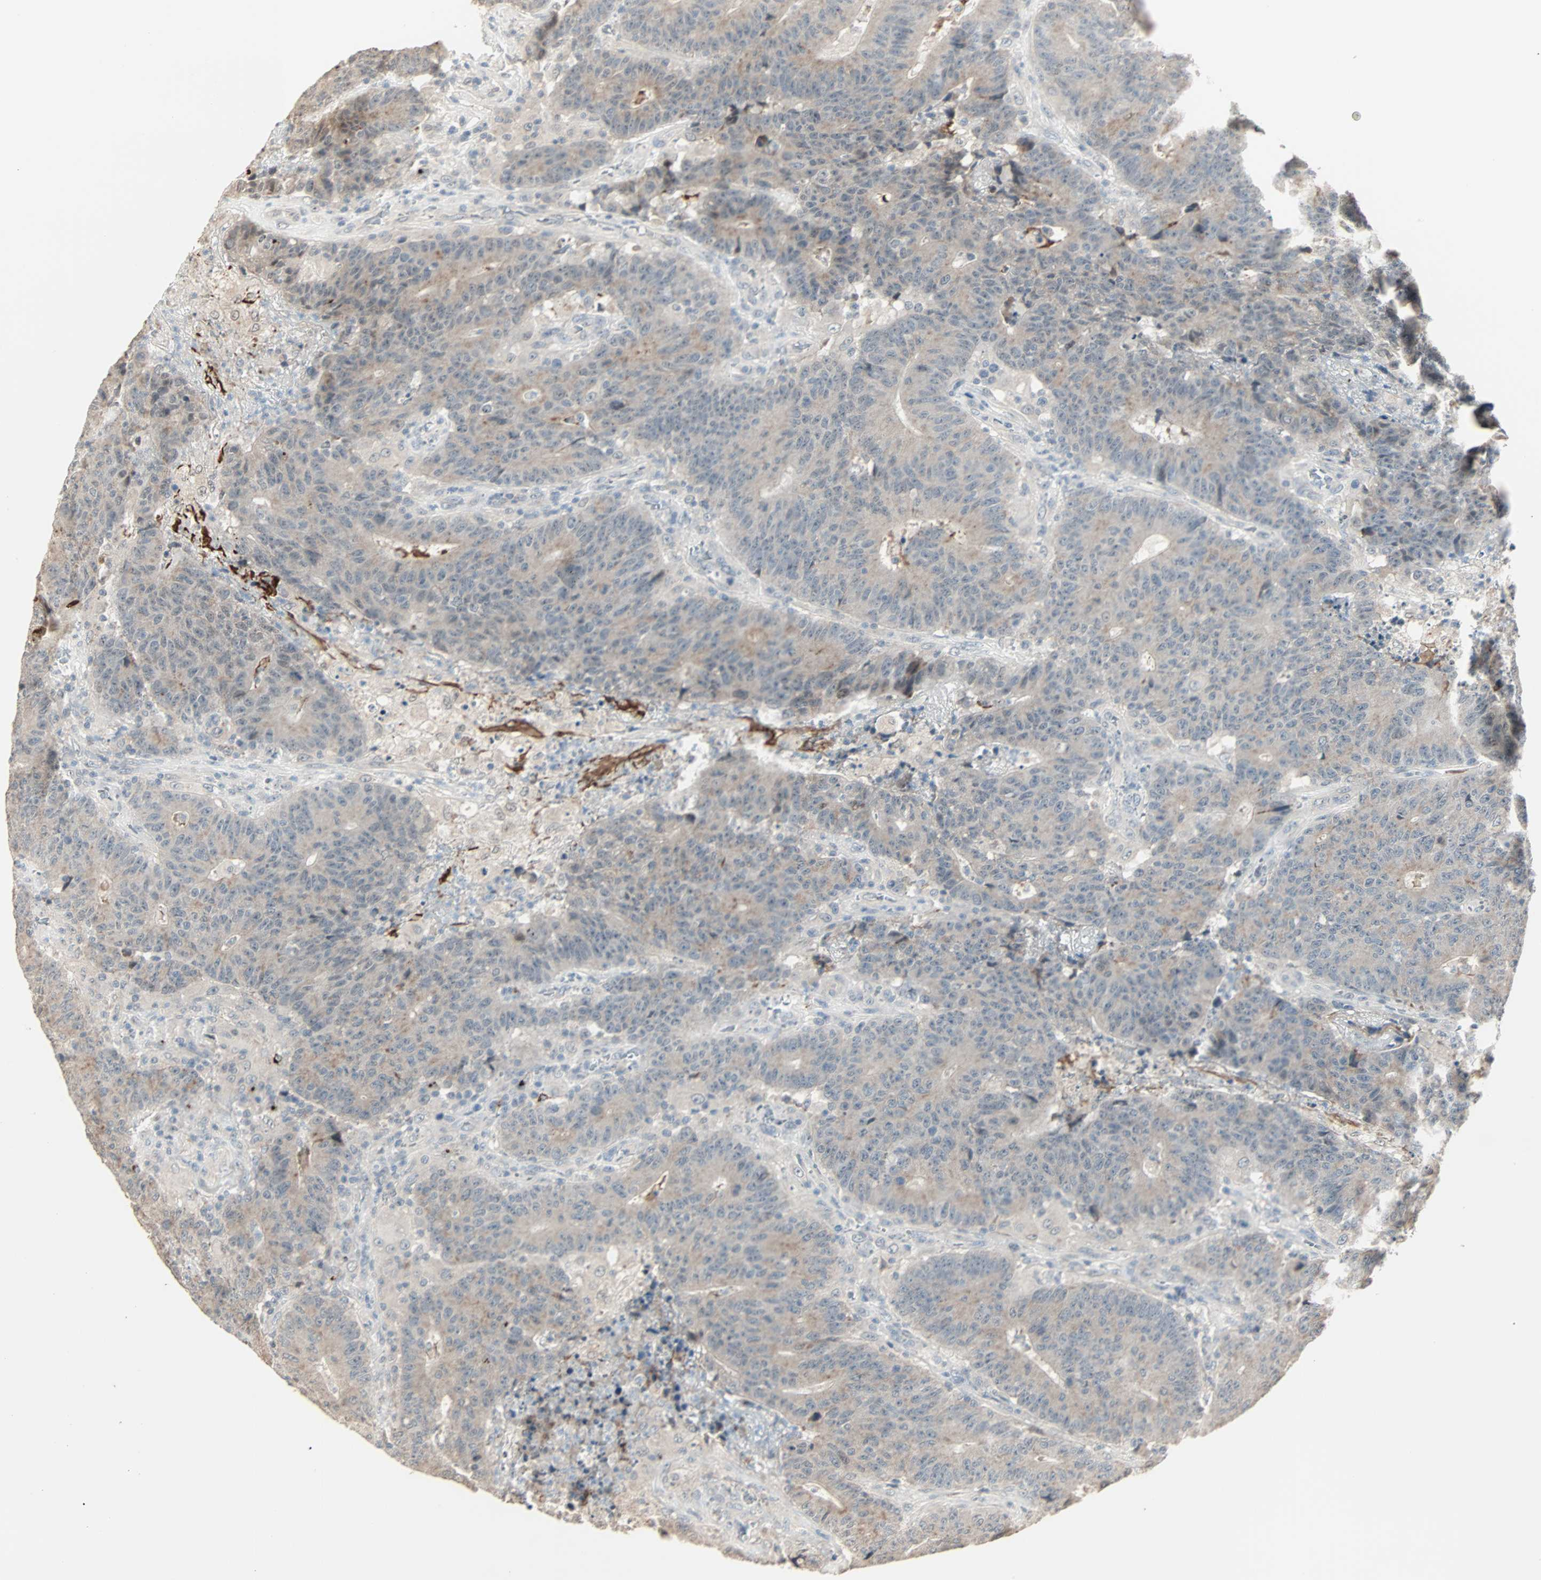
{"staining": {"intensity": "weak", "quantity": ">75%", "location": "cytoplasmic/membranous,nuclear"}, "tissue": "colorectal cancer", "cell_type": "Tumor cells", "image_type": "cancer", "snomed": [{"axis": "morphology", "description": "Normal tissue, NOS"}, {"axis": "morphology", "description": "Adenocarcinoma, NOS"}, {"axis": "topography", "description": "Colon"}], "caption": "Colorectal cancer (adenocarcinoma) stained for a protein (brown) reveals weak cytoplasmic/membranous and nuclear positive expression in approximately >75% of tumor cells.", "gene": "KDM4A", "patient": {"sex": "female", "age": 75}}